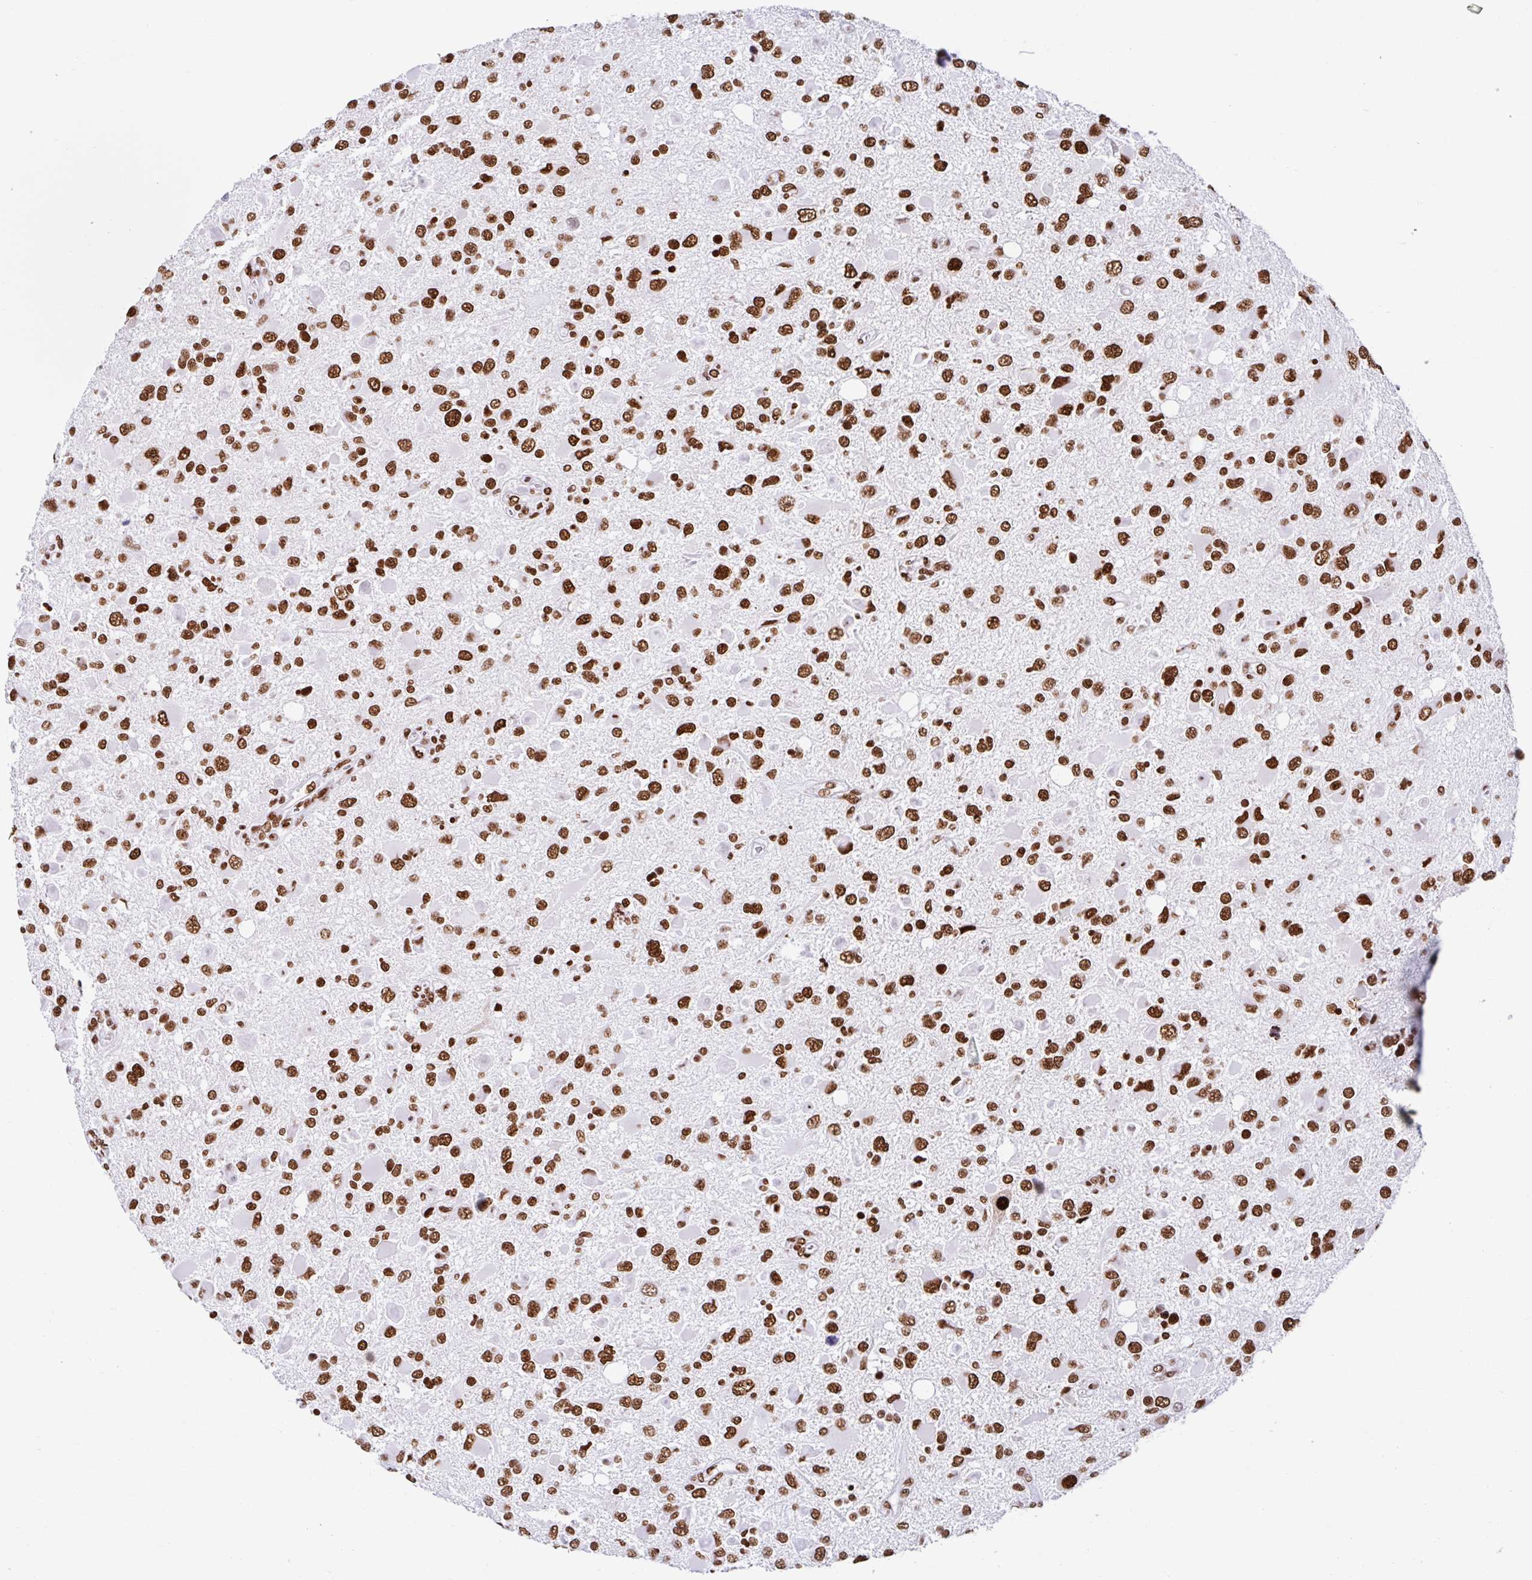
{"staining": {"intensity": "strong", "quantity": ">75%", "location": "nuclear"}, "tissue": "glioma", "cell_type": "Tumor cells", "image_type": "cancer", "snomed": [{"axis": "morphology", "description": "Glioma, malignant, High grade"}, {"axis": "topography", "description": "Brain"}], "caption": "A high amount of strong nuclear staining is appreciated in approximately >75% of tumor cells in glioma tissue.", "gene": "KHDRBS1", "patient": {"sex": "male", "age": 53}}